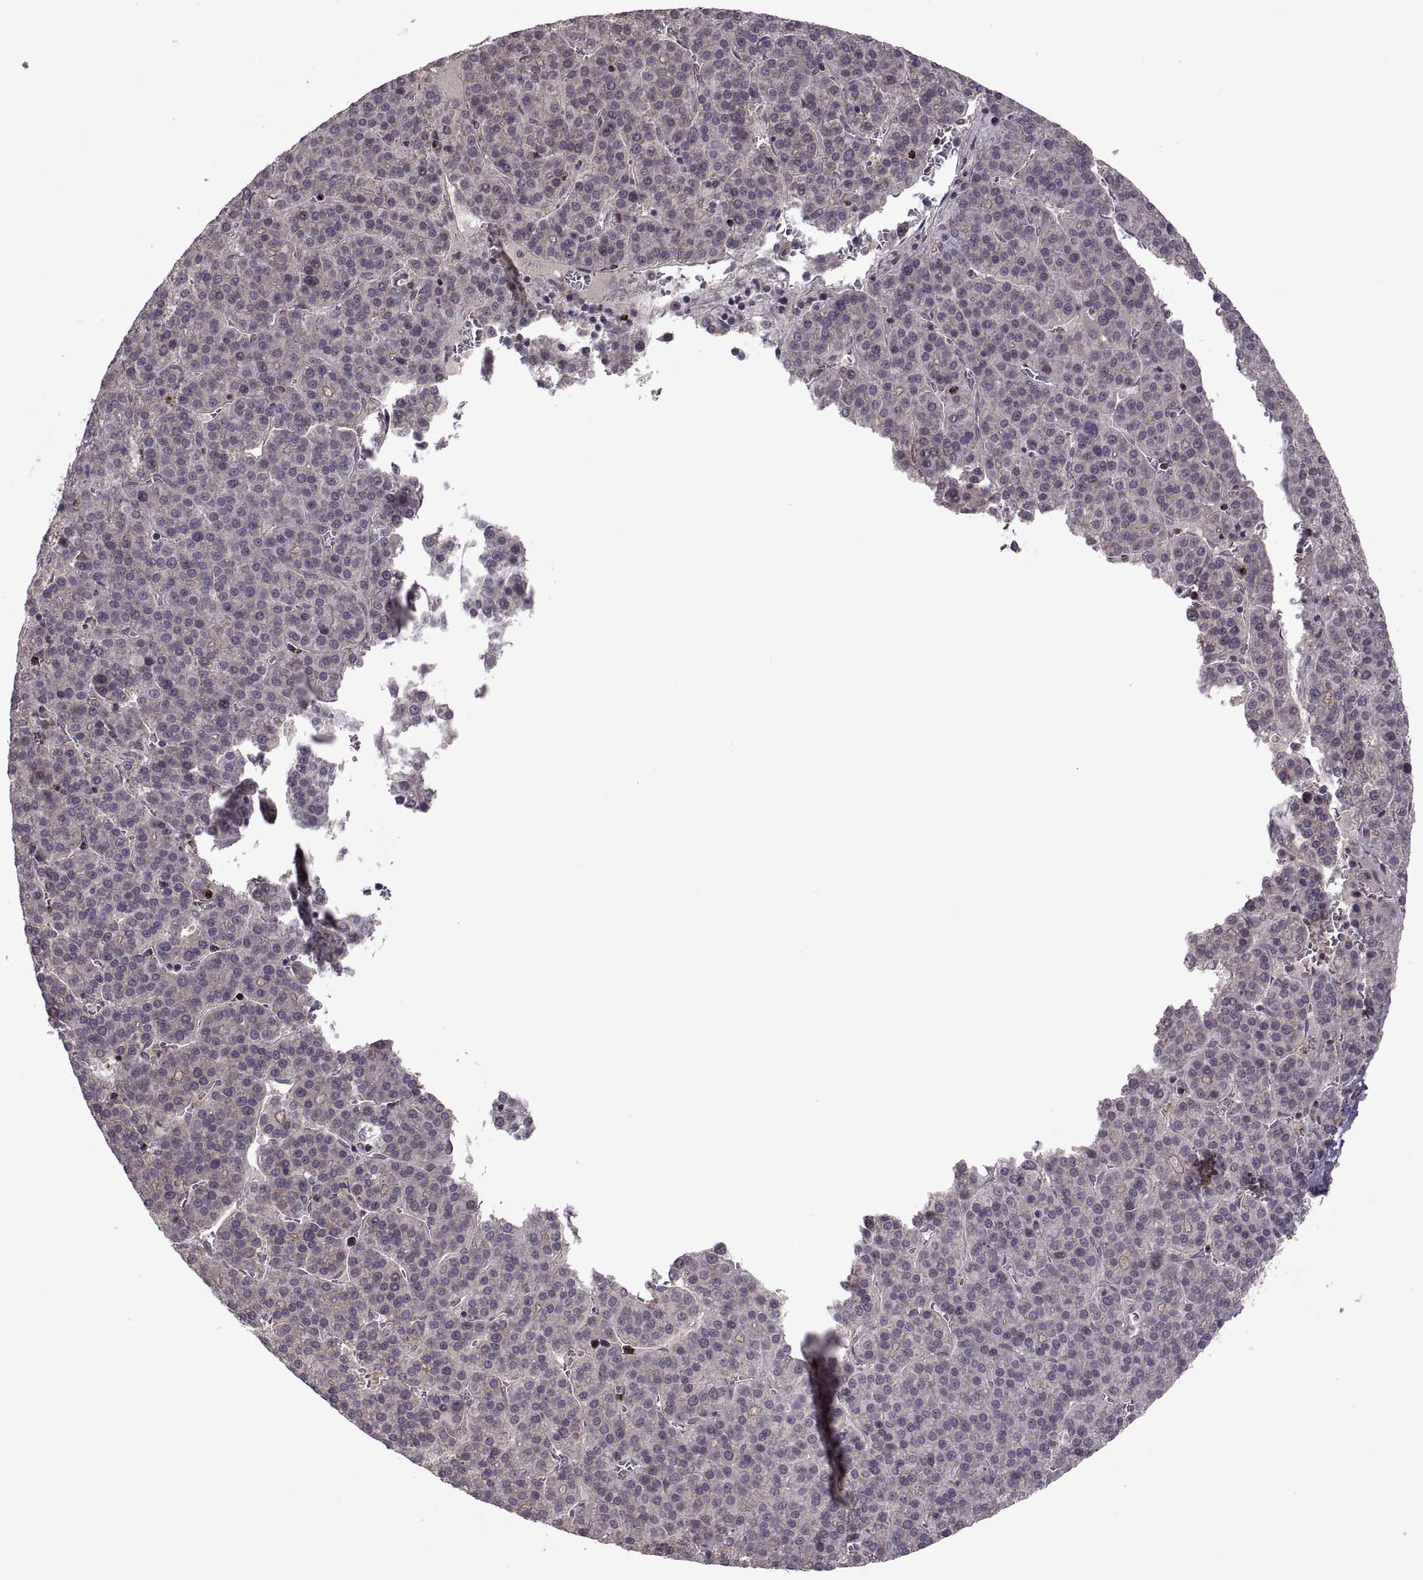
{"staining": {"intensity": "negative", "quantity": "none", "location": "none"}, "tissue": "liver cancer", "cell_type": "Tumor cells", "image_type": "cancer", "snomed": [{"axis": "morphology", "description": "Carcinoma, Hepatocellular, NOS"}, {"axis": "topography", "description": "Liver"}], "caption": "An image of hepatocellular carcinoma (liver) stained for a protein displays no brown staining in tumor cells.", "gene": "PIERCE1", "patient": {"sex": "female", "age": 58}}